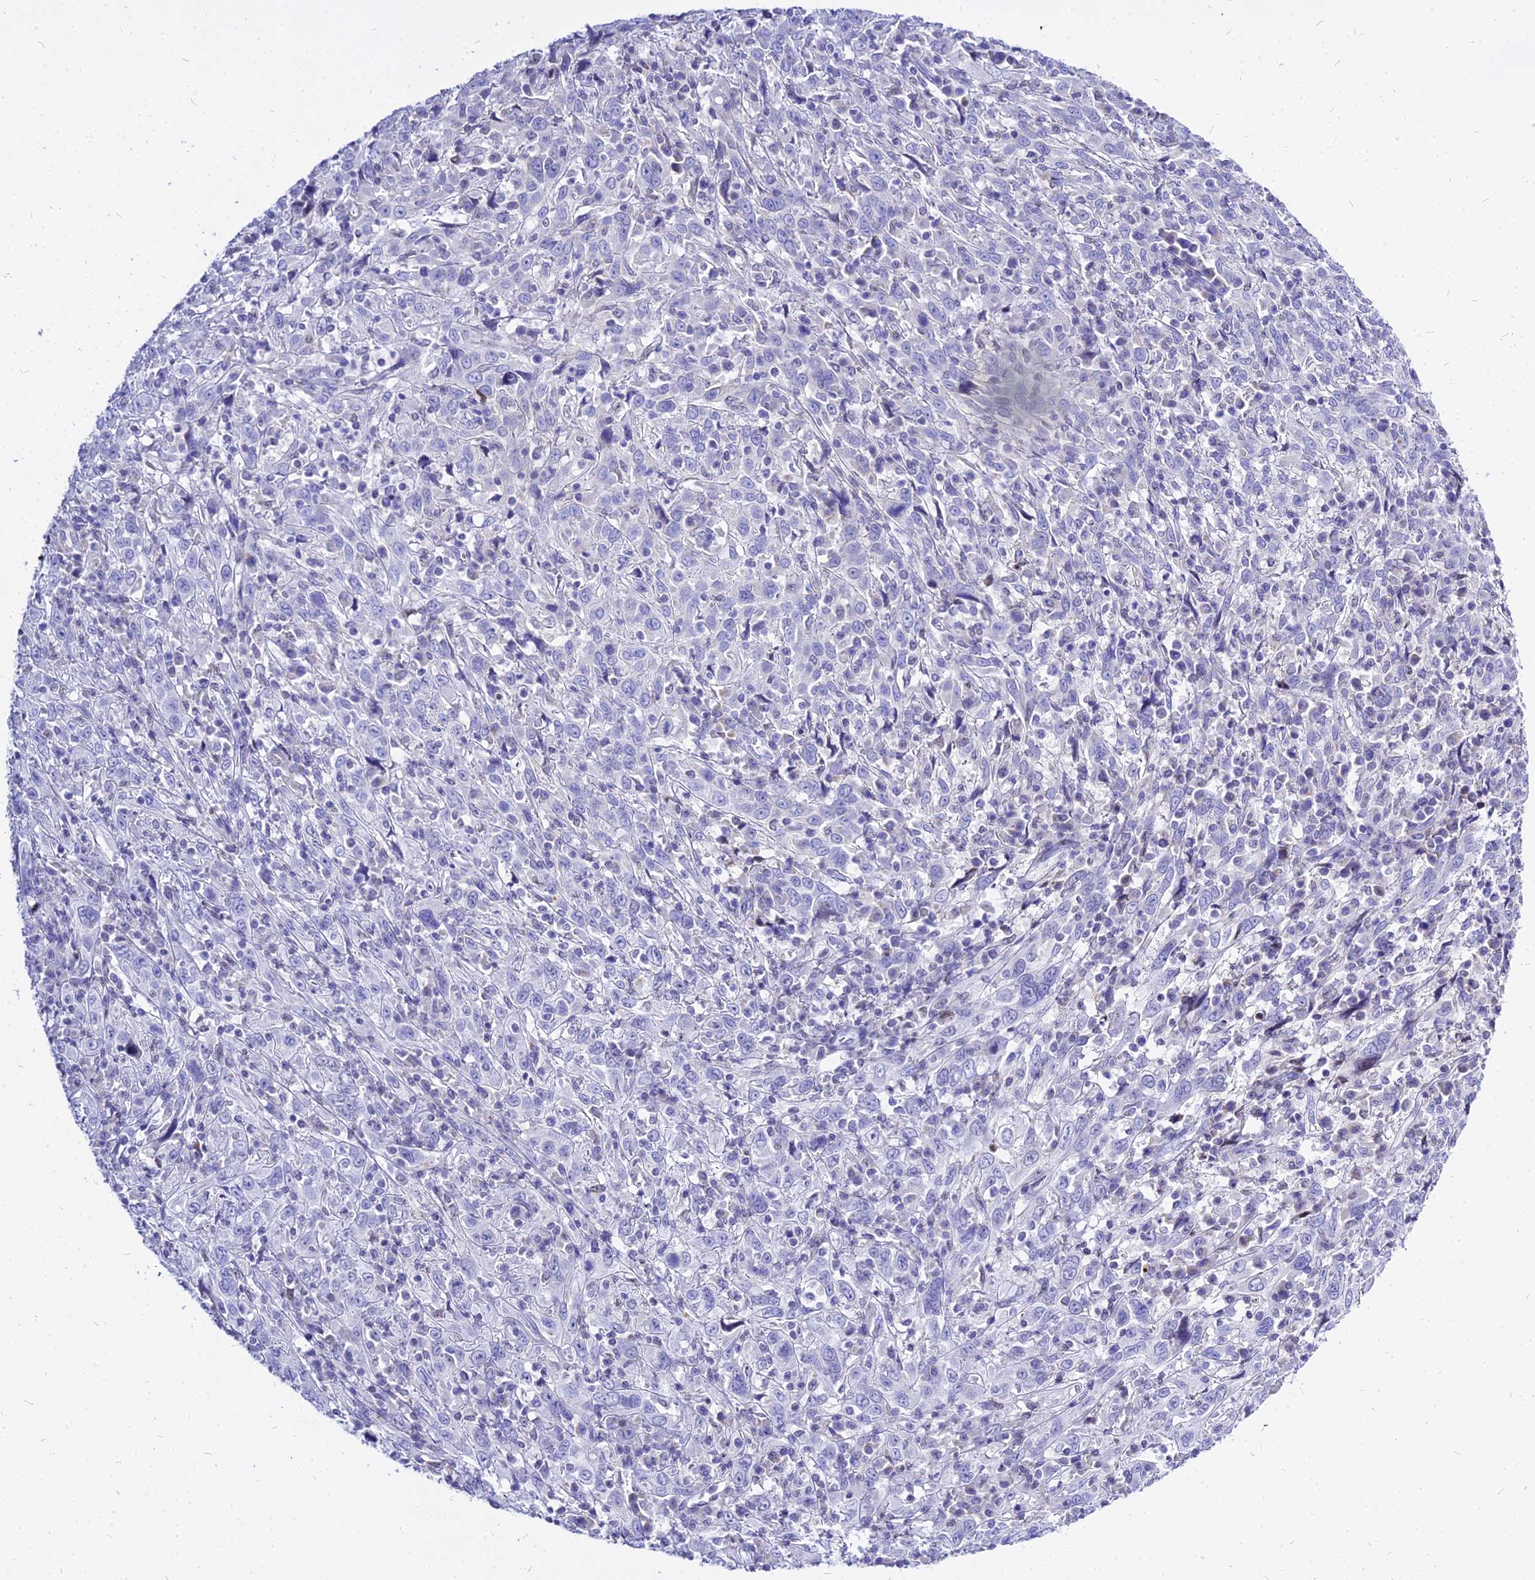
{"staining": {"intensity": "negative", "quantity": "none", "location": "none"}, "tissue": "cervical cancer", "cell_type": "Tumor cells", "image_type": "cancer", "snomed": [{"axis": "morphology", "description": "Squamous cell carcinoma, NOS"}, {"axis": "topography", "description": "Cervix"}], "caption": "DAB (3,3'-diaminobenzidine) immunohistochemical staining of cervical cancer shows no significant staining in tumor cells. Nuclei are stained in blue.", "gene": "CARD18", "patient": {"sex": "female", "age": 46}}